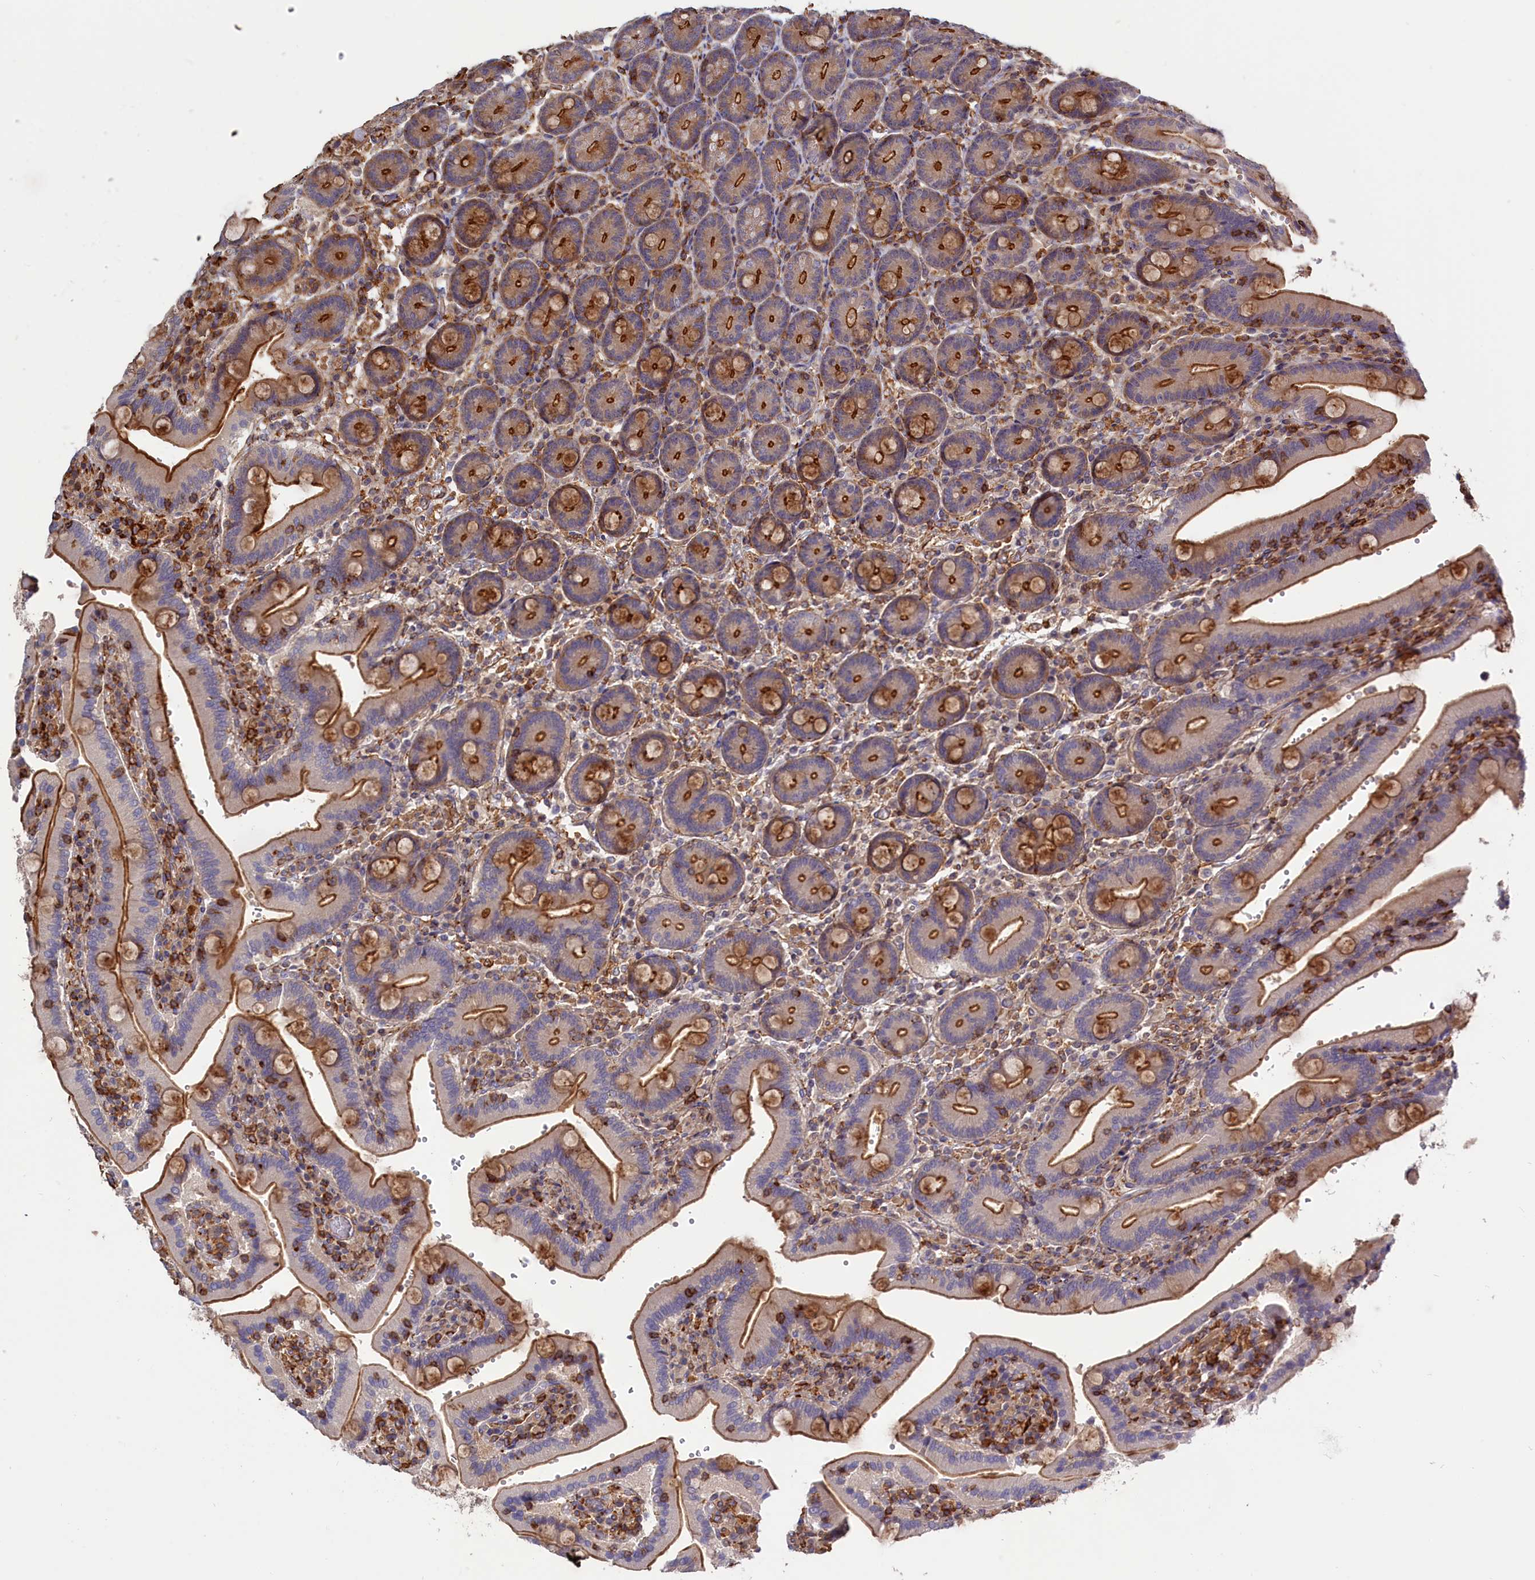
{"staining": {"intensity": "strong", "quantity": "25%-75%", "location": "cytoplasmic/membranous"}, "tissue": "duodenum", "cell_type": "Glandular cells", "image_type": "normal", "snomed": [{"axis": "morphology", "description": "Normal tissue, NOS"}, {"axis": "topography", "description": "Duodenum"}], "caption": "About 25%-75% of glandular cells in benign duodenum show strong cytoplasmic/membranous protein expression as visualized by brown immunohistochemical staining.", "gene": "ANKRD27", "patient": {"sex": "female", "age": 62}}